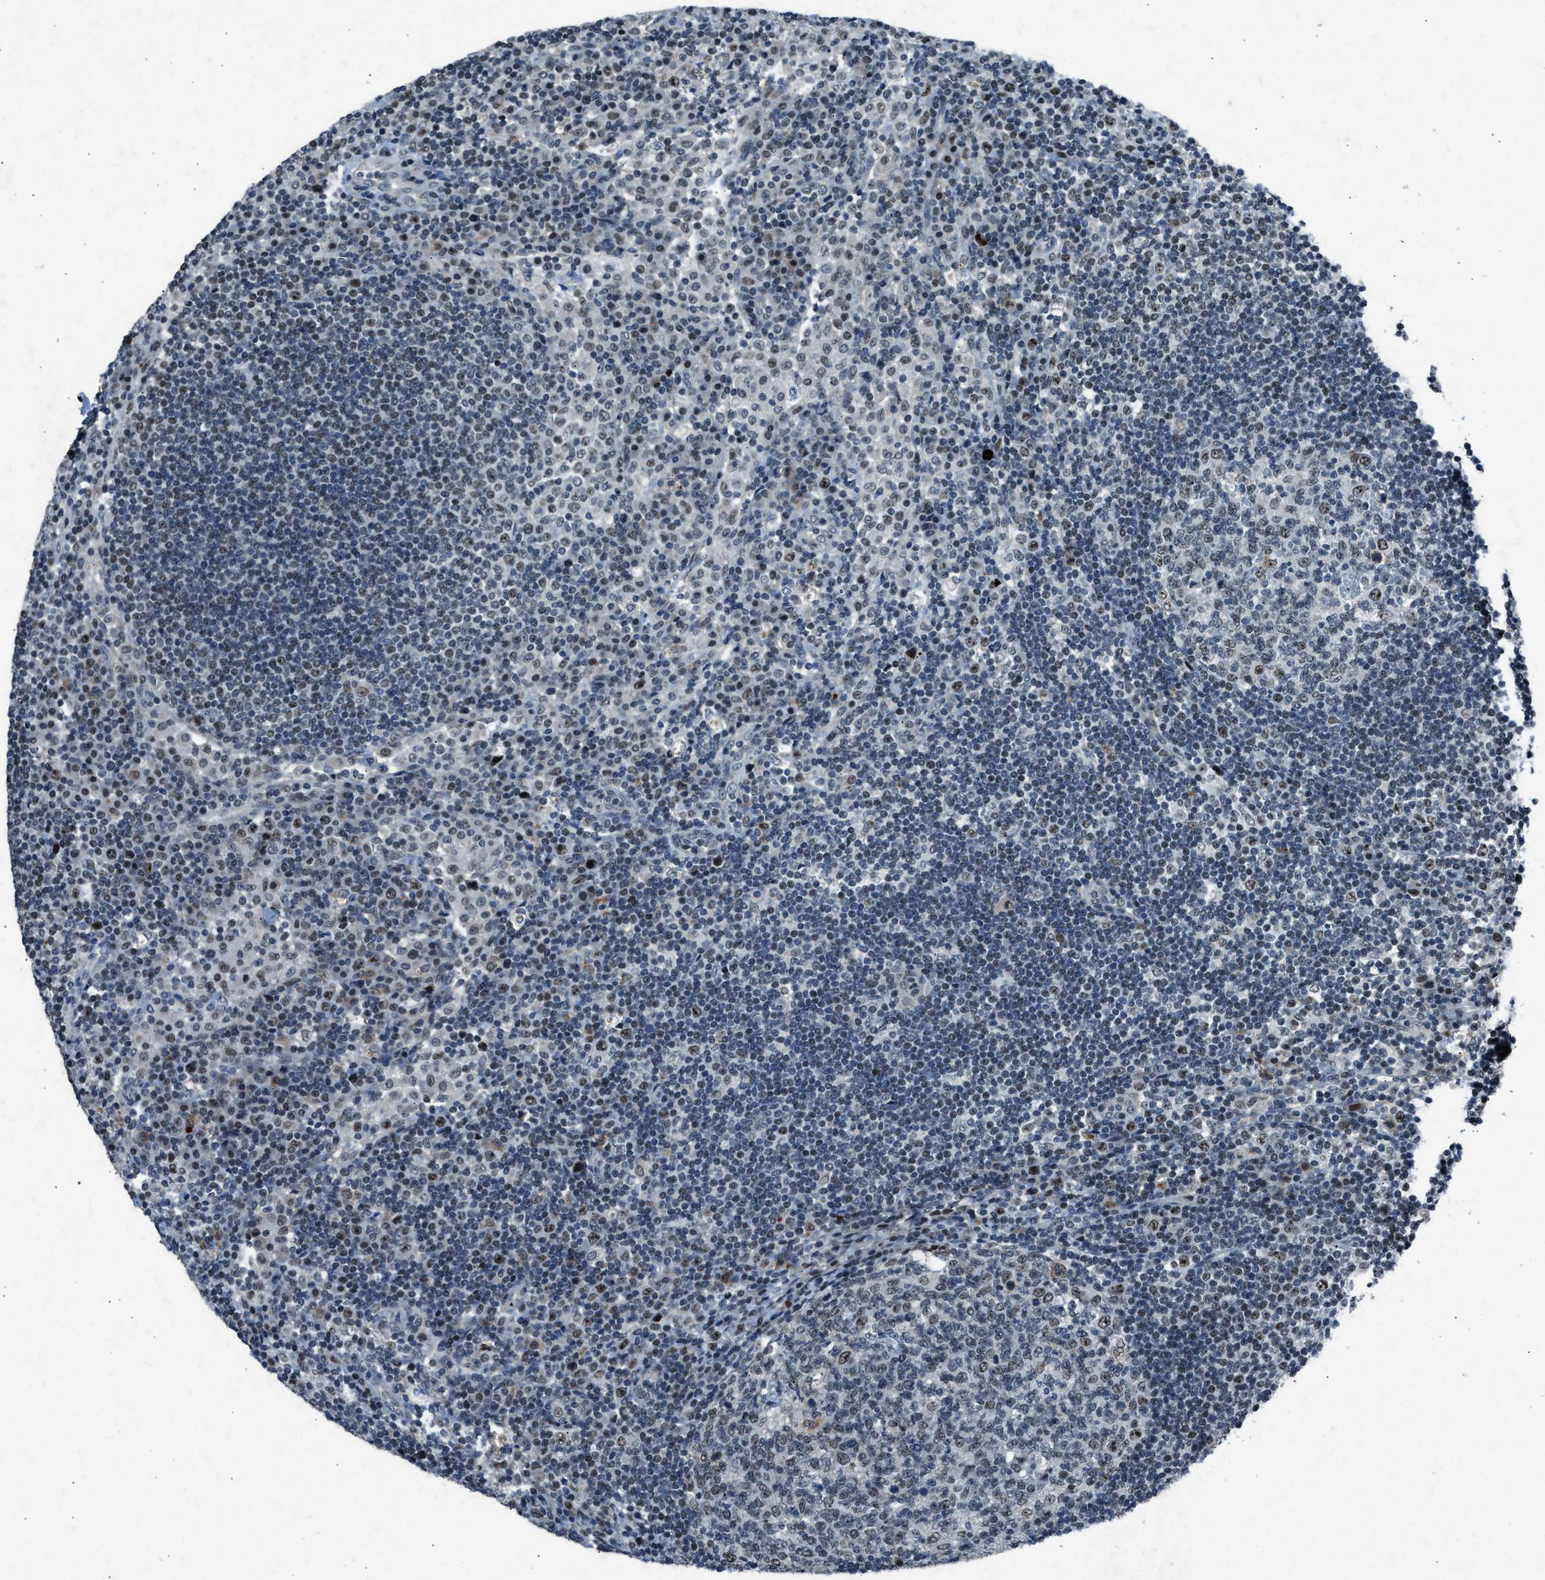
{"staining": {"intensity": "moderate", "quantity": "<25%", "location": "nuclear"}, "tissue": "lymph node", "cell_type": "Germinal center cells", "image_type": "normal", "snomed": [{"axis": "morphology", "description": "Normal tissue, NOS"}, {"axis": "topography", "description": "Lymph node"}], "caption": "Immunohistochemical staining of benign human lymph node reveals moderate nuclear protein expression in about <25% of germinal center cells.", "gene": "ADCY1", "patient": {"sex": "female", "age": 53}}